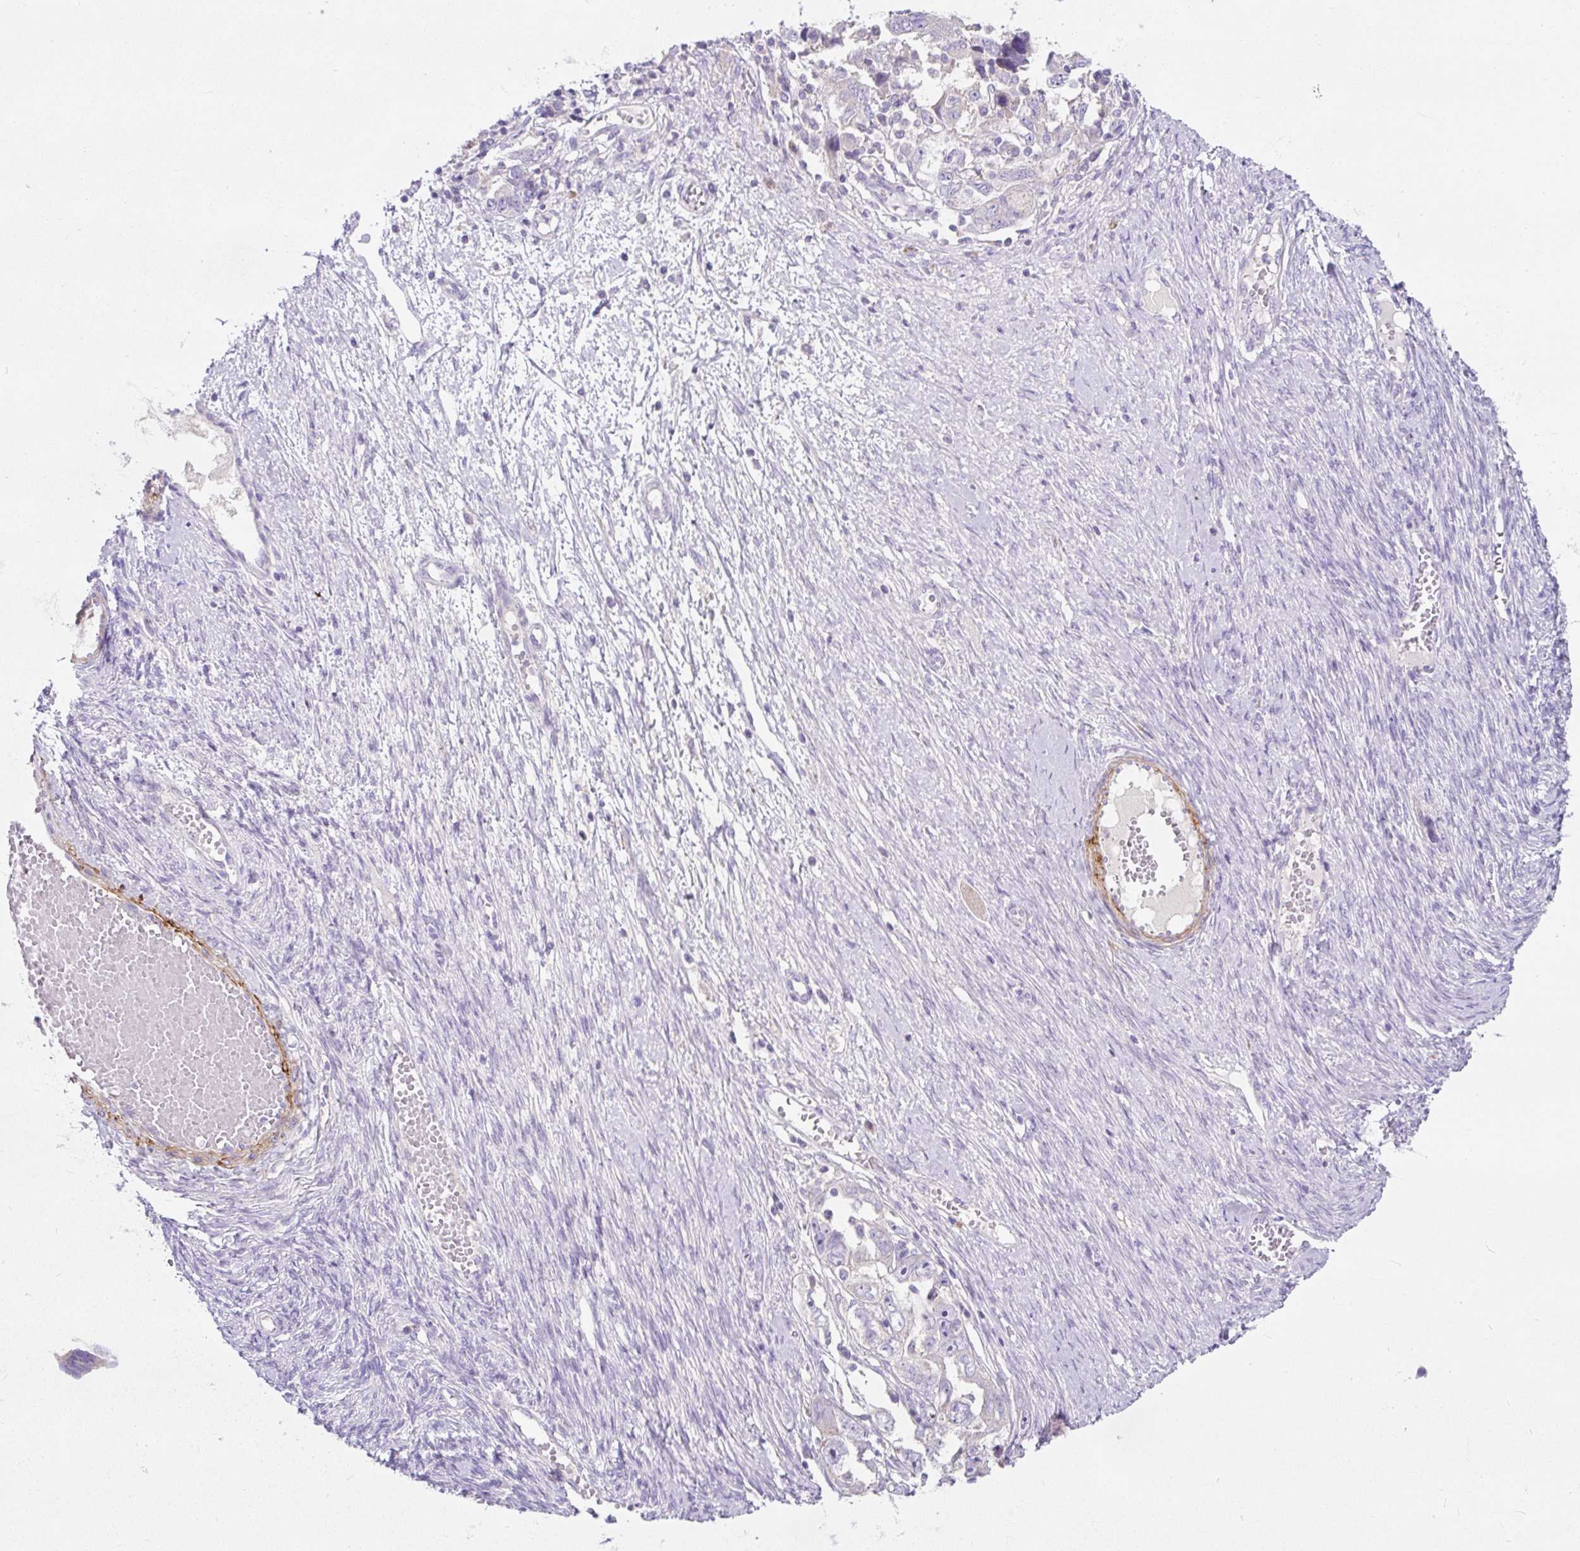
{"staining": {"intensity": "negative", "quantity": "none", "location": "none"}, "tissue": "ovarian cancer", "cell_type": "Tumor cells", "image_type": "cancer", "snomed": [{"axis": "morphology", "description": "Carcinoma, NOS"}, {"axis": "morphology", "description": "Cystadenocarcinoma, serous, NOS"}, {"axis": "topography", "description": "Ovary"}], "caption": "Tumor cells show no significant protein expression in ovarian cancer. The staining was performed using DAB to visualize the protein expression in brown, while the nuclei were stained in blue with hematoxylin (Magnification: 20x).", "gene": "SUSD5", "patient": {"sex": "female", "age": 69}}